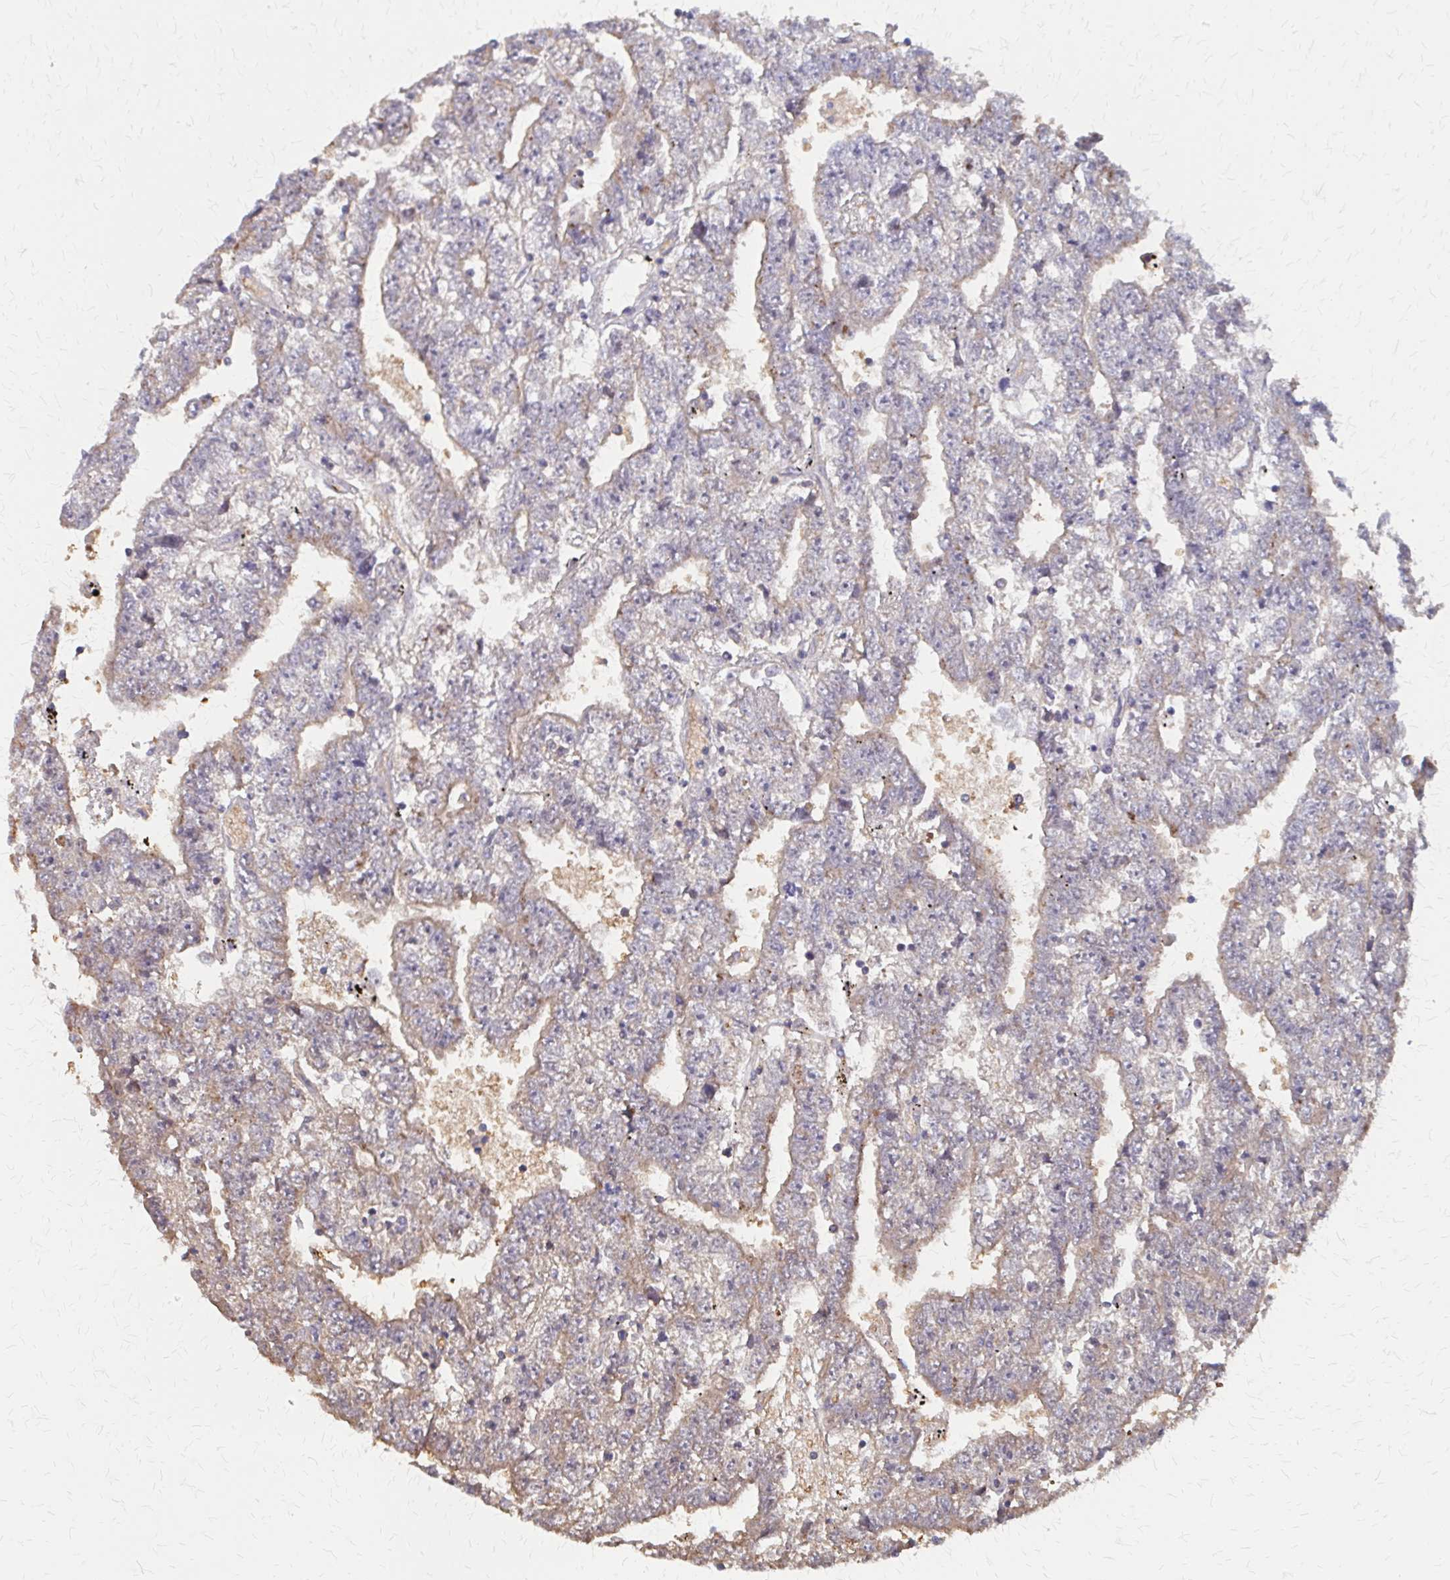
{"staining": {"intensity": "weak", "quantity": "<25%", "location": "cytoplasmic/membranous"}, "tissue": "testis cancer", "cell_type": "Tumor cells", "image_type": "cancer", "snomed": [{"axis": "morphology", "description": "Carcinoma, Embryonal, NOS"}, {"axis": "topography", "description": "Testis"}], "caption": "An immunohistochemistry photomicrograph of testis cancer (embryonal carcinoma) is shown. There is no staining in tumor cells of testis cancer (embryonal carcinoma).", "gene": "IFI44L", "patient": {"sex": "male", "age": 25}}